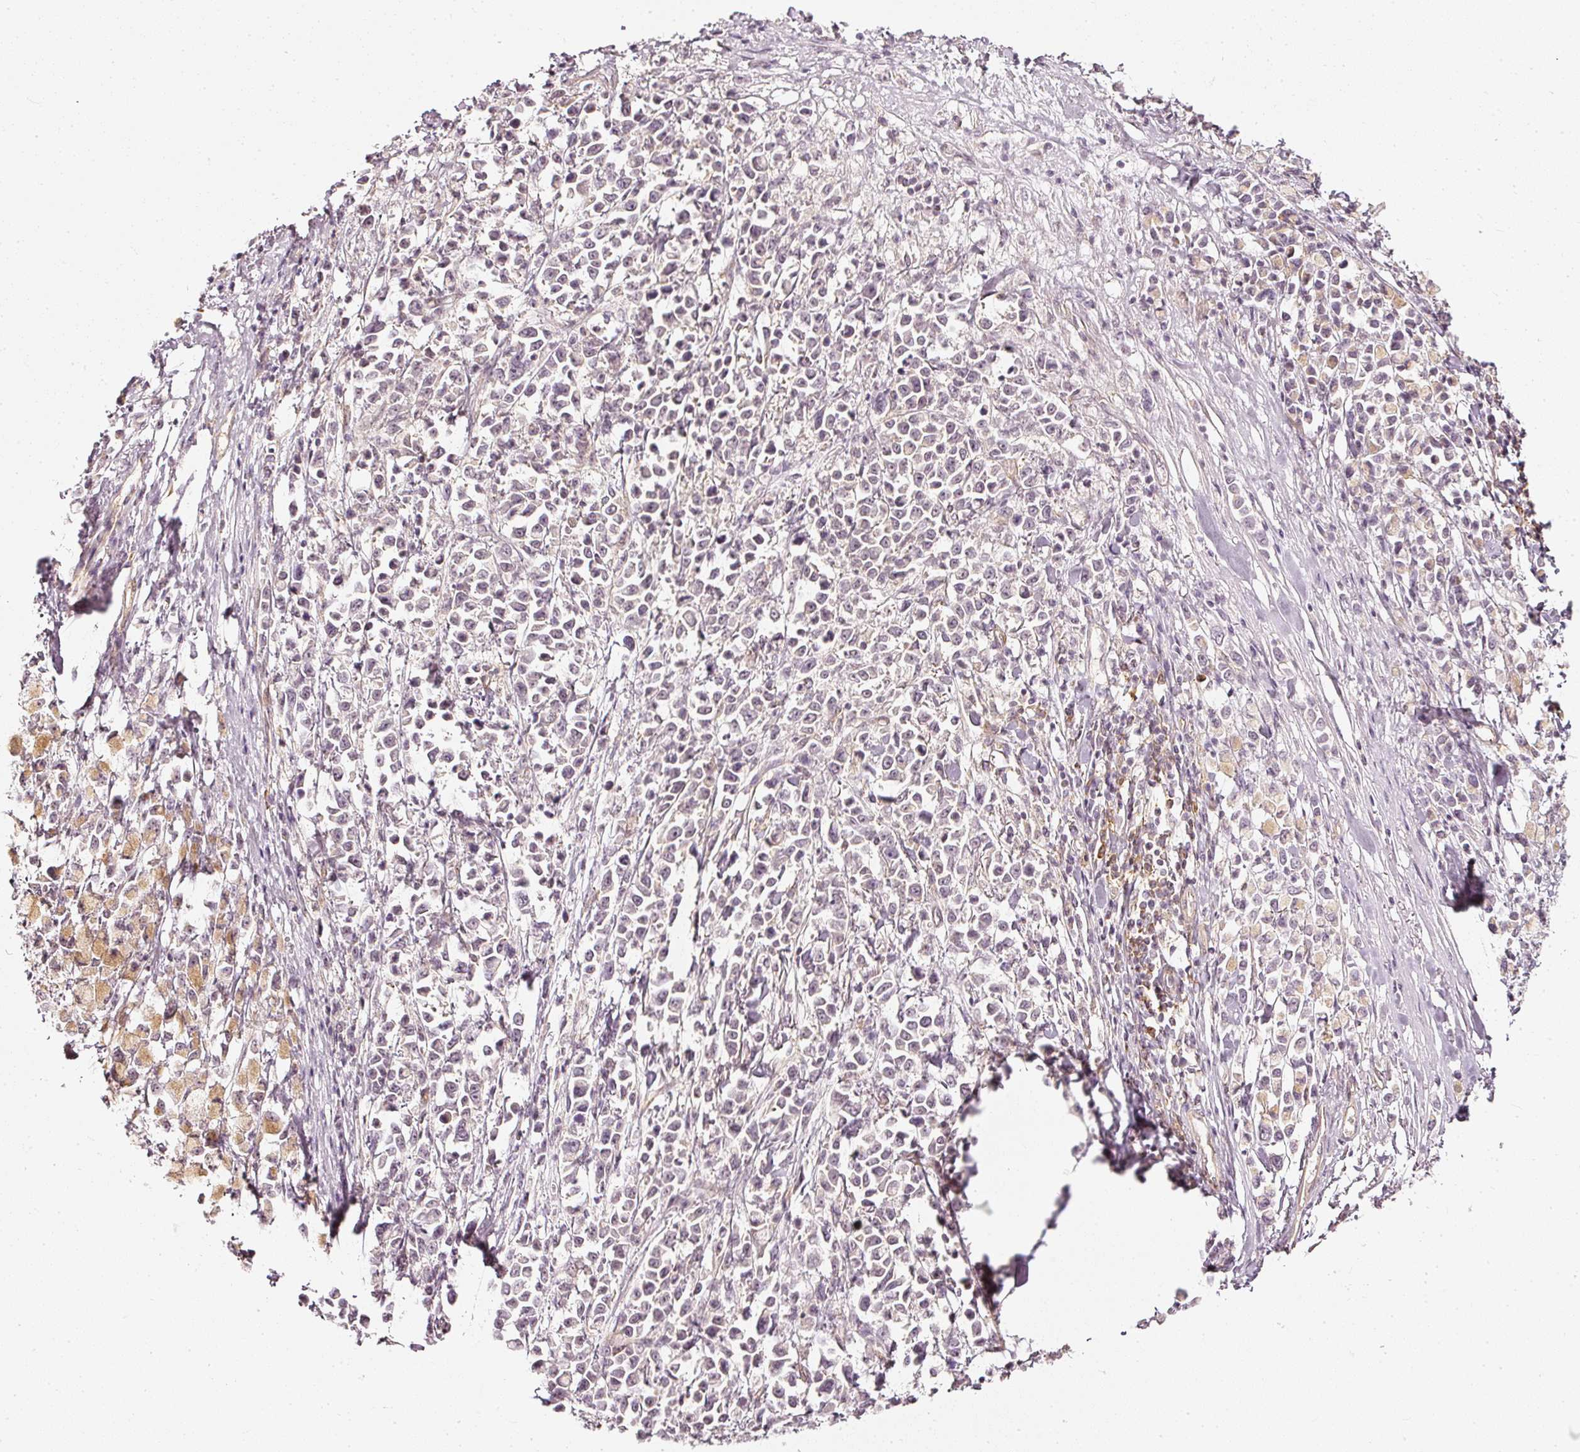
{"staining": {"intensity": "negative", "quantity": "none", "location": "none"}, "tissue": "stomach cancer", "cell_type": "Tumor cells", "image_type": "cancer", "snomed": [{"axis": "morphology", "description": "Adenocarcinoma, NOS"}, {"axis": "topography", "description": "Stomach"}], "caption": "Immunohistochemical staining of human stomach cancer exhibits no significant staining in tumor cells.", "gene": "DRD2", "patient": {"sex": "female", "age": 81}}